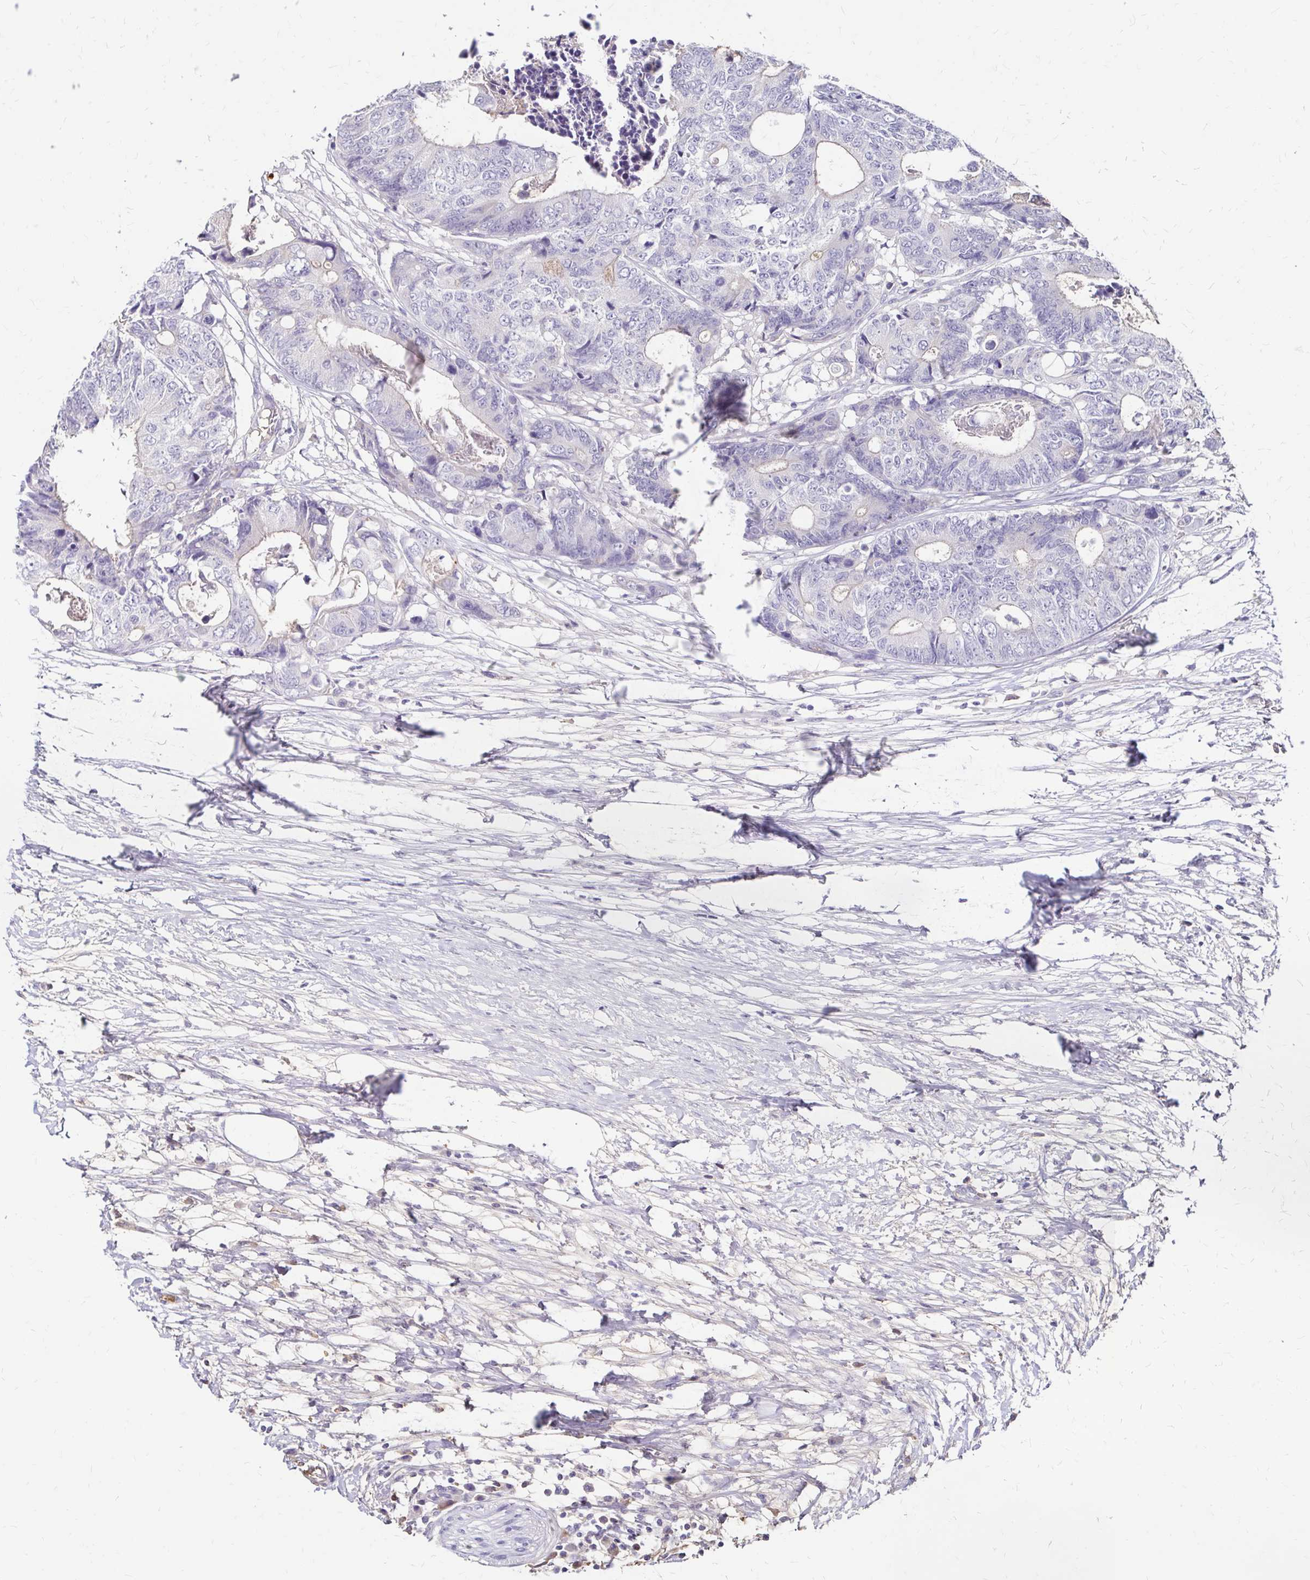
{"staining": {"intensity": "negative", "quantity": "none", "location": "none"}, "tissue": "colorectal cancer", "cell_type": "Tumor cells", "image_type": "cancer", "snomed": [{"axis": "morphology", "description": "Adenocarcinoma, NOS"}, {"axis": "topography", "description": "Colon"}], "caption": "Immunohistochemistry of human colorectal cancer (adenocarcinoma) demonstrates no positivity in tumor cells.", "gene": "SCG3", "patient": {"sex": "female", "age": 48}}